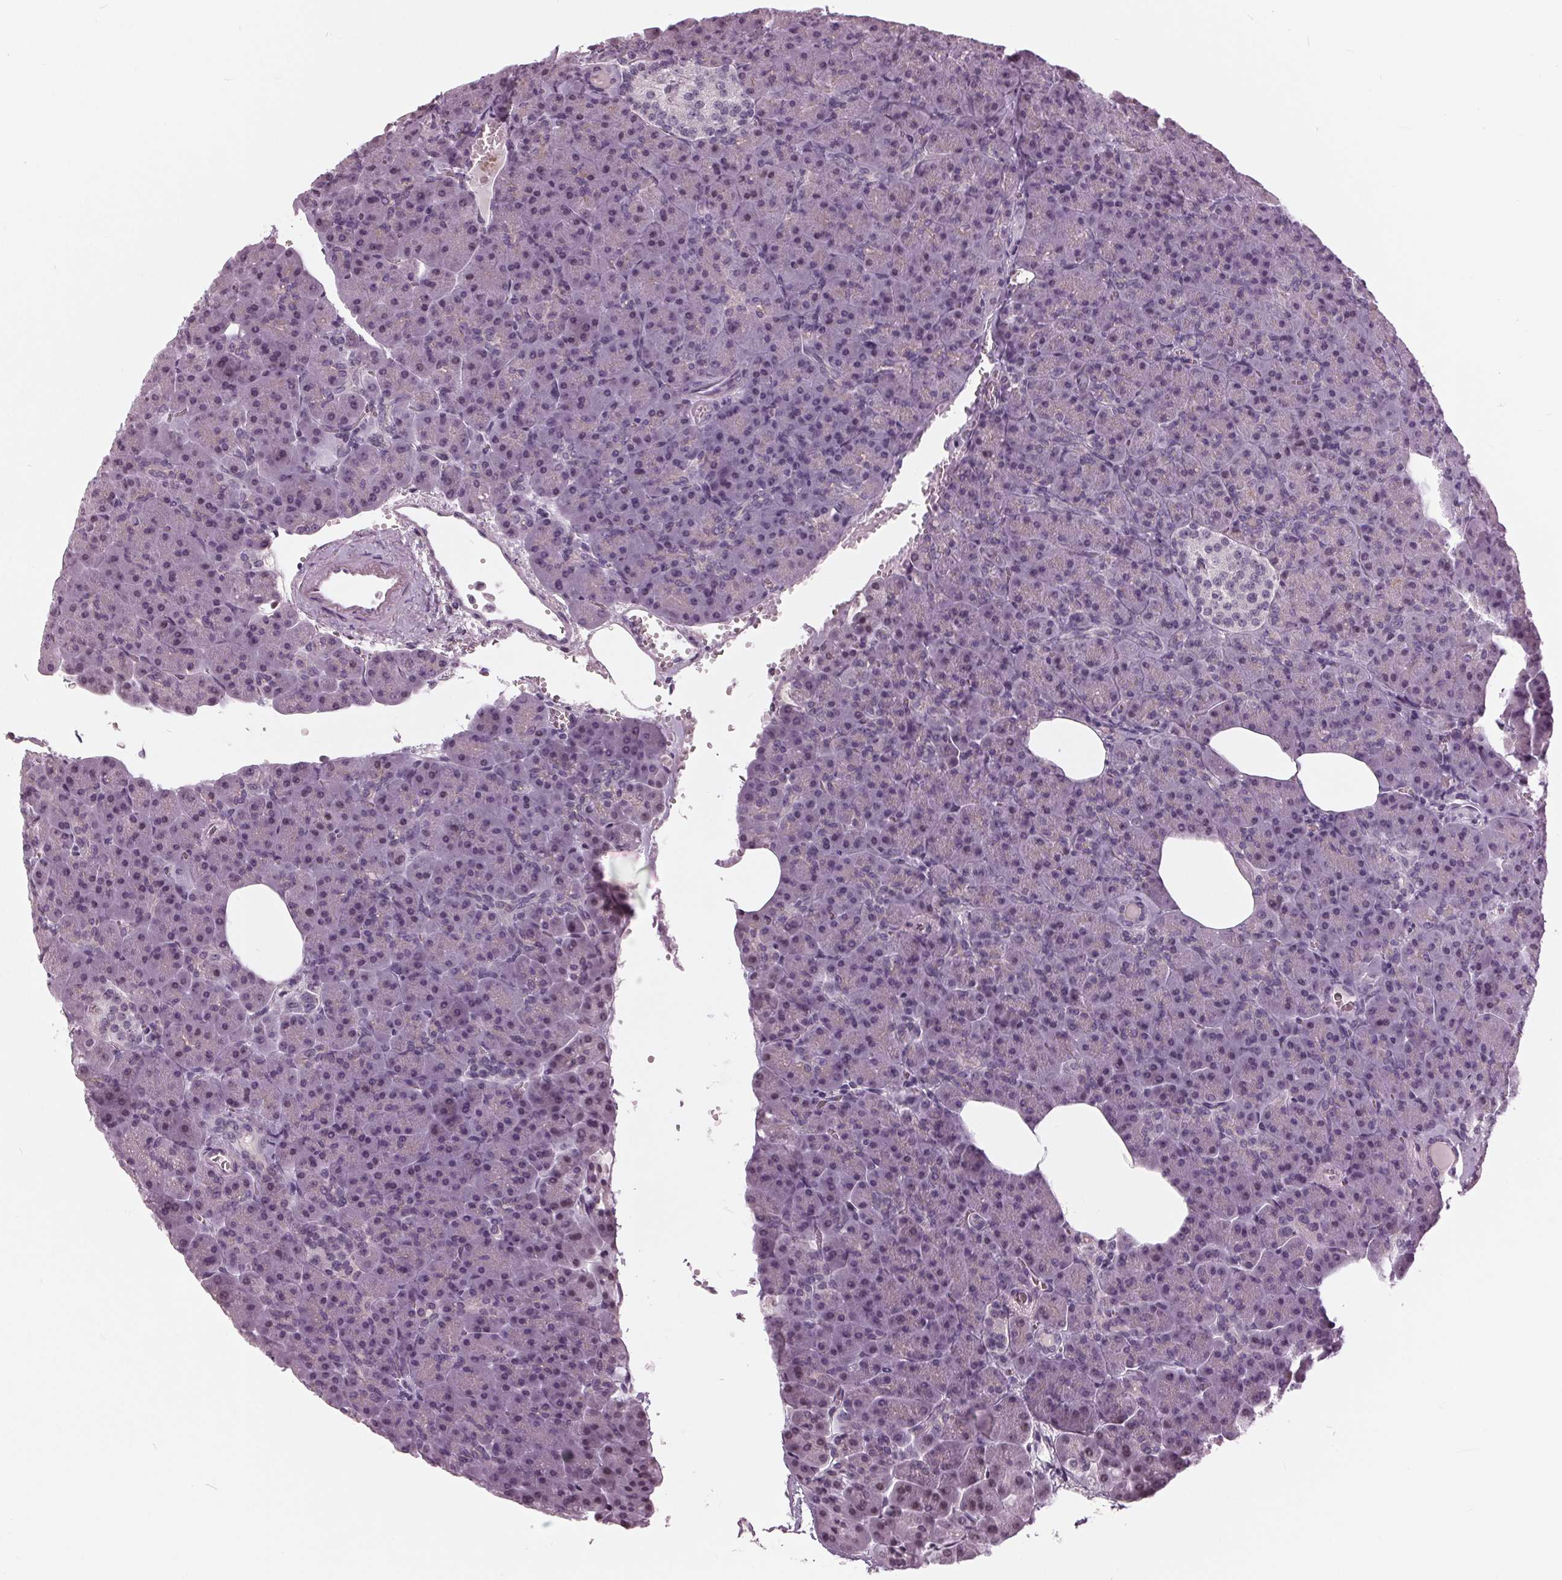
{"staining": {"intensity": "moderate", "quantity": "<25%", "location": "nuclear"}, "tissue": "pancreas", "cell_type": "Exocrine glandular cells", "image_type": "normal", "snomed": [{"axis": "morphology", "description": "Normal tissue, NOS"}, {"axis": "topography", "description": "Pancreas"}], "caption": "Moderate nuclear expression for a protein is present in approximately <25% of exocrine glandular cells of benign pancreas using immunohistochemistry.", "gene": "SLC9A4", "patient": {"sex": "female", "age": 74}}